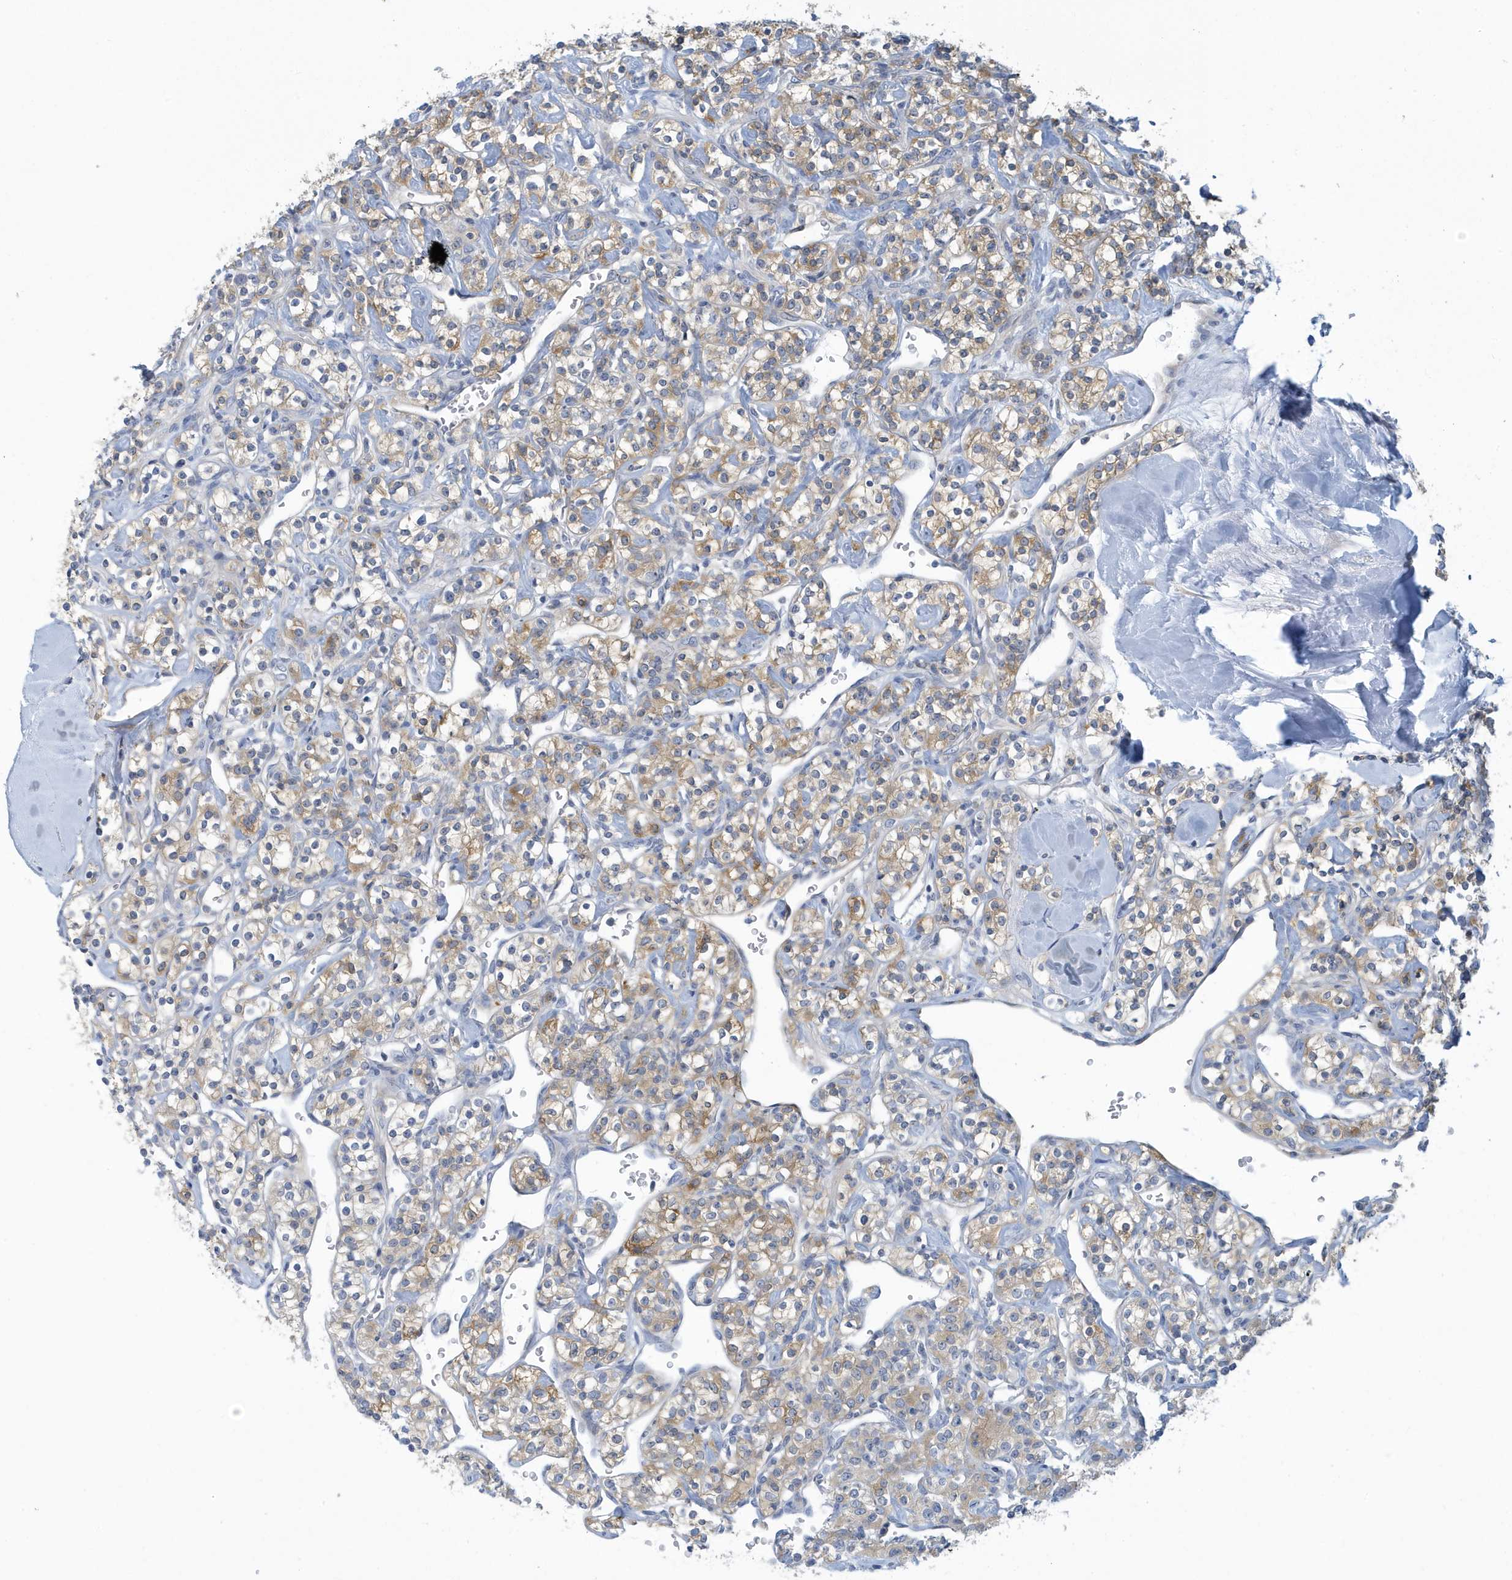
{"staining": {"intensity": "moderate", "quantity": ">75%", "location": "cytoplasmic/membranous"}, "tissue": "renal cancer", "cell_type": "Tumor cells", "image_type": "cancer", "snomed": [{"axis": "morphology", "description": "Adenocarcinoma, NOS"}, {"axis": "topography", "description": "Kidney"}], "caption": "Human renal cancer stained for a protein (brown) exhibits moderate cytoplasmic/membranous positive expression in approximately >75% of tumor cells.", "gene": "VTA1", "patient": {"sex": "male", "age": 77}}